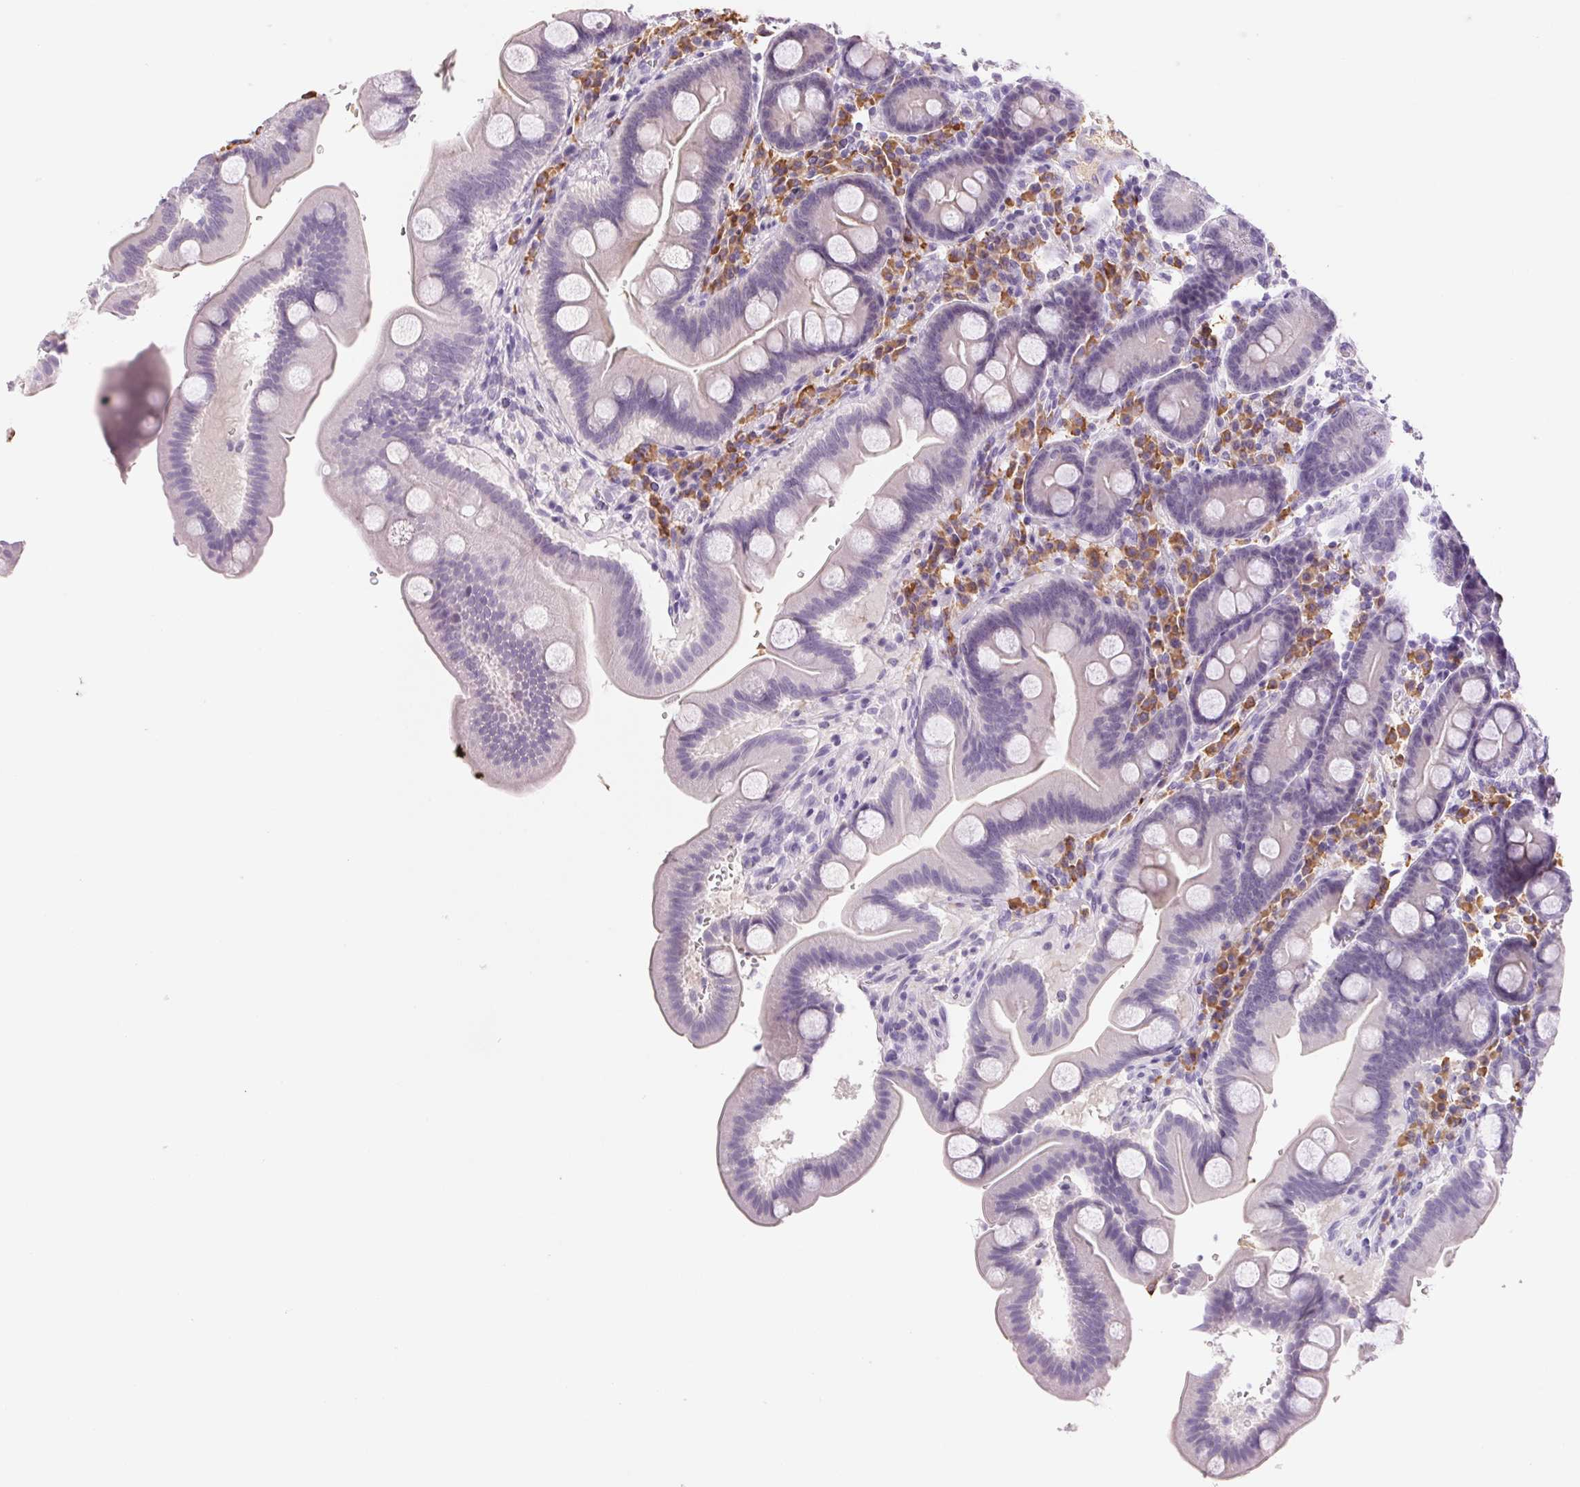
{"staining": {"intensity": "negative", "quantity": "none", "location": "none"}, "tissue": "duodenum", "cell_type": "Glandular cells", "image_type": "normal", "snomed": [{"axis": "morphology", "description": "Normal tissue, NOS"}, {"axis": "topography", "description": "Duodenum"}], "caption": "IHC histopathology image of unremarkable duodenum: duodenum stained with DAB (3,3'-diaminobenzidine) exhibits no significant protein staining in glandular cells. Nuclei are stained in blue.", "gene": "IFIT1B", "patient": {"sex": "male", "age": 59}}